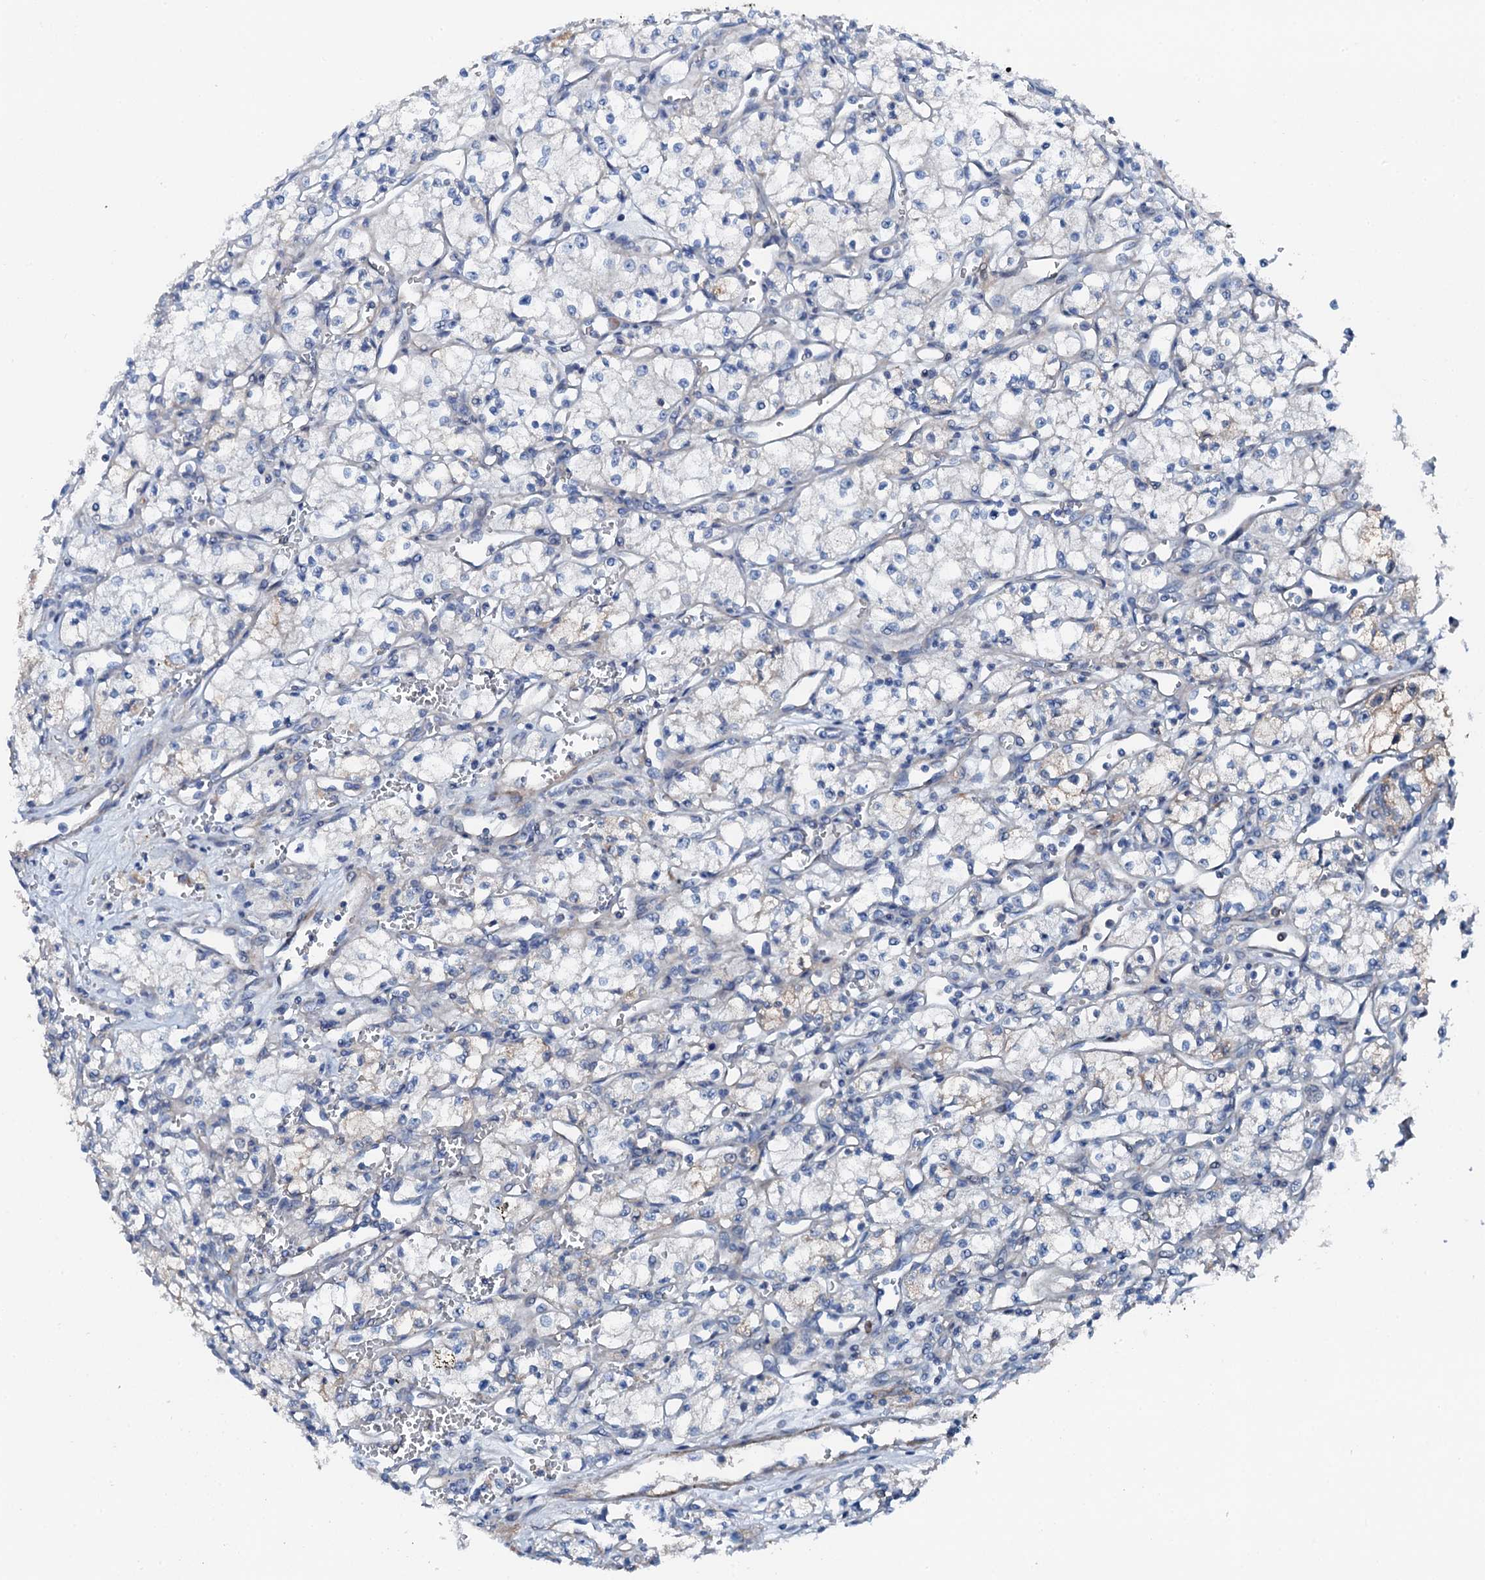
{"staining": {"intensity": "negative", "quantity": "none", "location": "none"}, "tissue": "renal cancer", "cell_type": "Tumor cells", "image_type": "cancer", "snomed": [{"axis": "morphology", "description": "Adenocarcinoma, NOS"}, {"axis": "topography", "description": "Kidney"}], "caption": "This is an immunohistochemistry (IHC) image of renal cancer (adenocarcinoma). There is no positivity in tumor cells.", "gene": "GFOD2", "patient": {"sex": "male", "age": 59}}